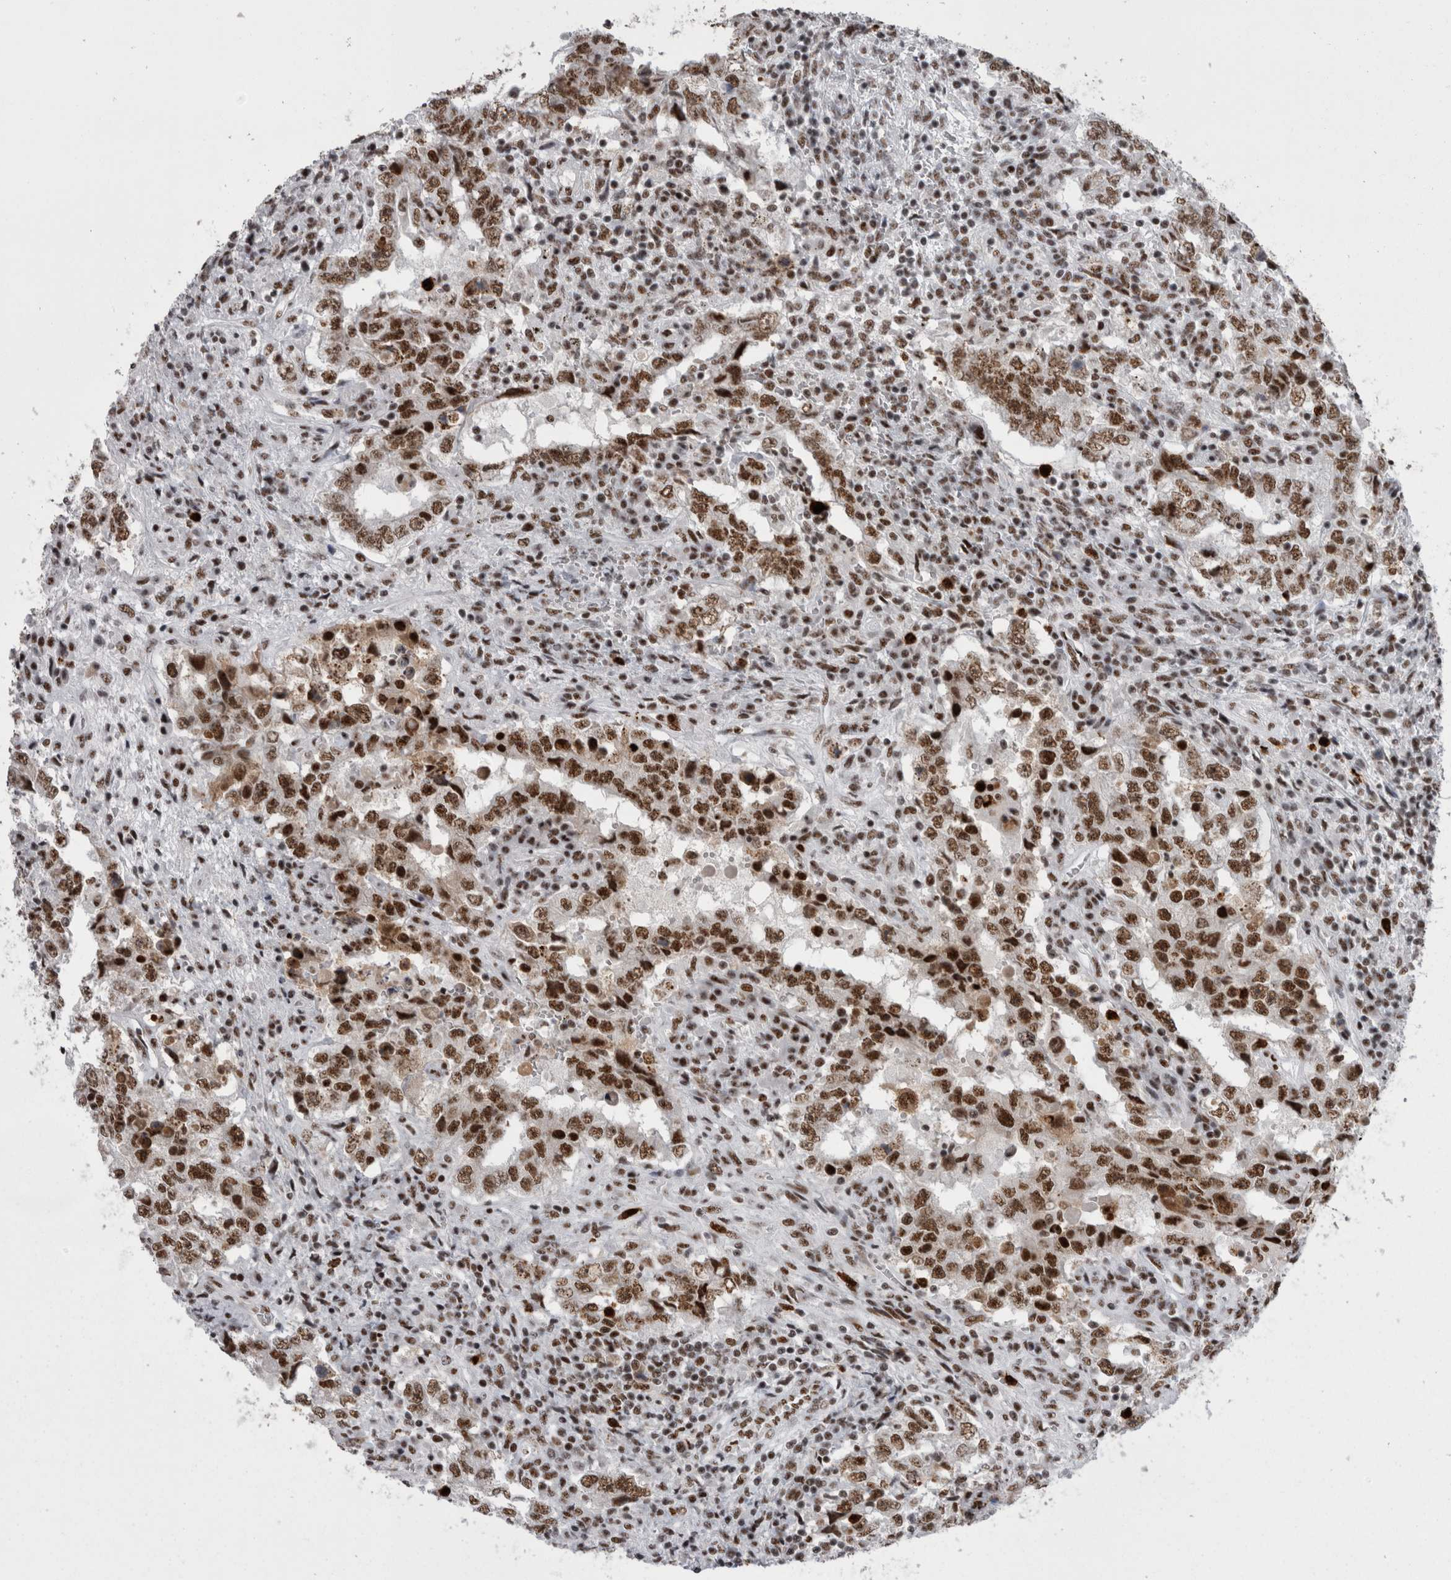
{"staining": {"intensity": "moderate", "quantity": ">75%", "location": "nuclear"}, "tissue": "testis cancer", "cell_type": "Tumor cells", "image_type": "cancer", "snomed": [{"axis": "morphology", "description": "Carcinoma, Embryonal, NOS"}, {"axis": "topography", "description": "Testis"}], "caption": "A micrograph of human testis embryonal carcinoma stained for a protein demonstrates moderate nuclear brown staining in tumor cells.", "gene": "SNRNP40", "patient": {"sex": "male", "age": 26}}